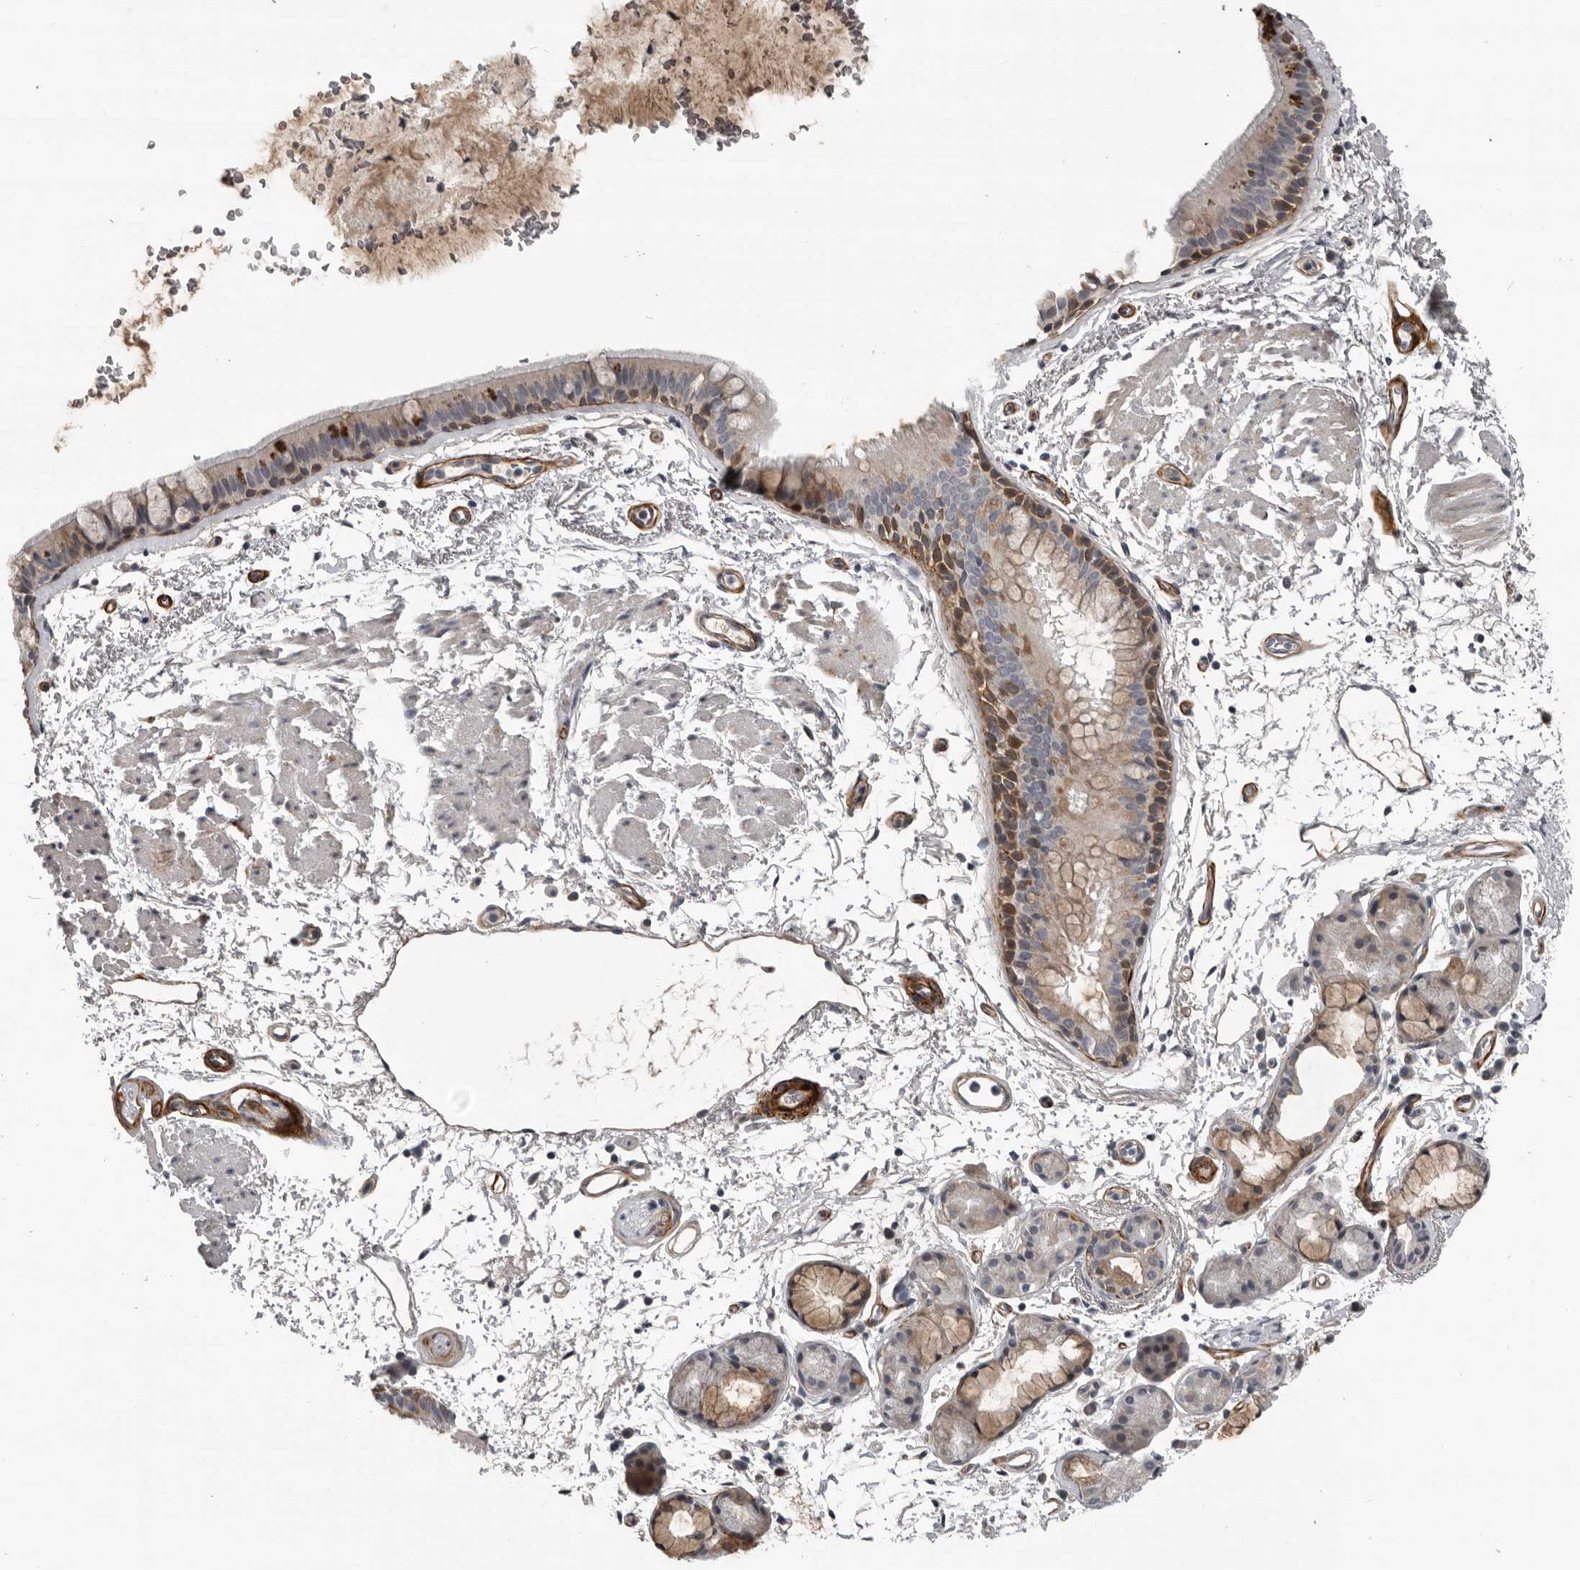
{"staining": {"intensity": "moderate", "quantity": "<25%", "location": "cytoplasmic/membranous"}, "tissue": "bronchus", "cell_type": "Respiratory epithelial cells", "image_type": "normal", "snomed": [{"axis": "morphology", "description": "Normal tissue, NOS"}, {"axis": "topography", "description": "Lymph node"}, {"axis": "topography", "description": "Bronchus"}], "caption": "Immunohistochemical staining of benign human bronchus exhibits moderate cytoplasmic/membranous protein staining in approximately <25% of respiratory epithelial cells. (Brightfield microscopy of DAB IHC at high magnification).", "gene": "C1orf216", "patient": {"sex": "female", "age": 70}}